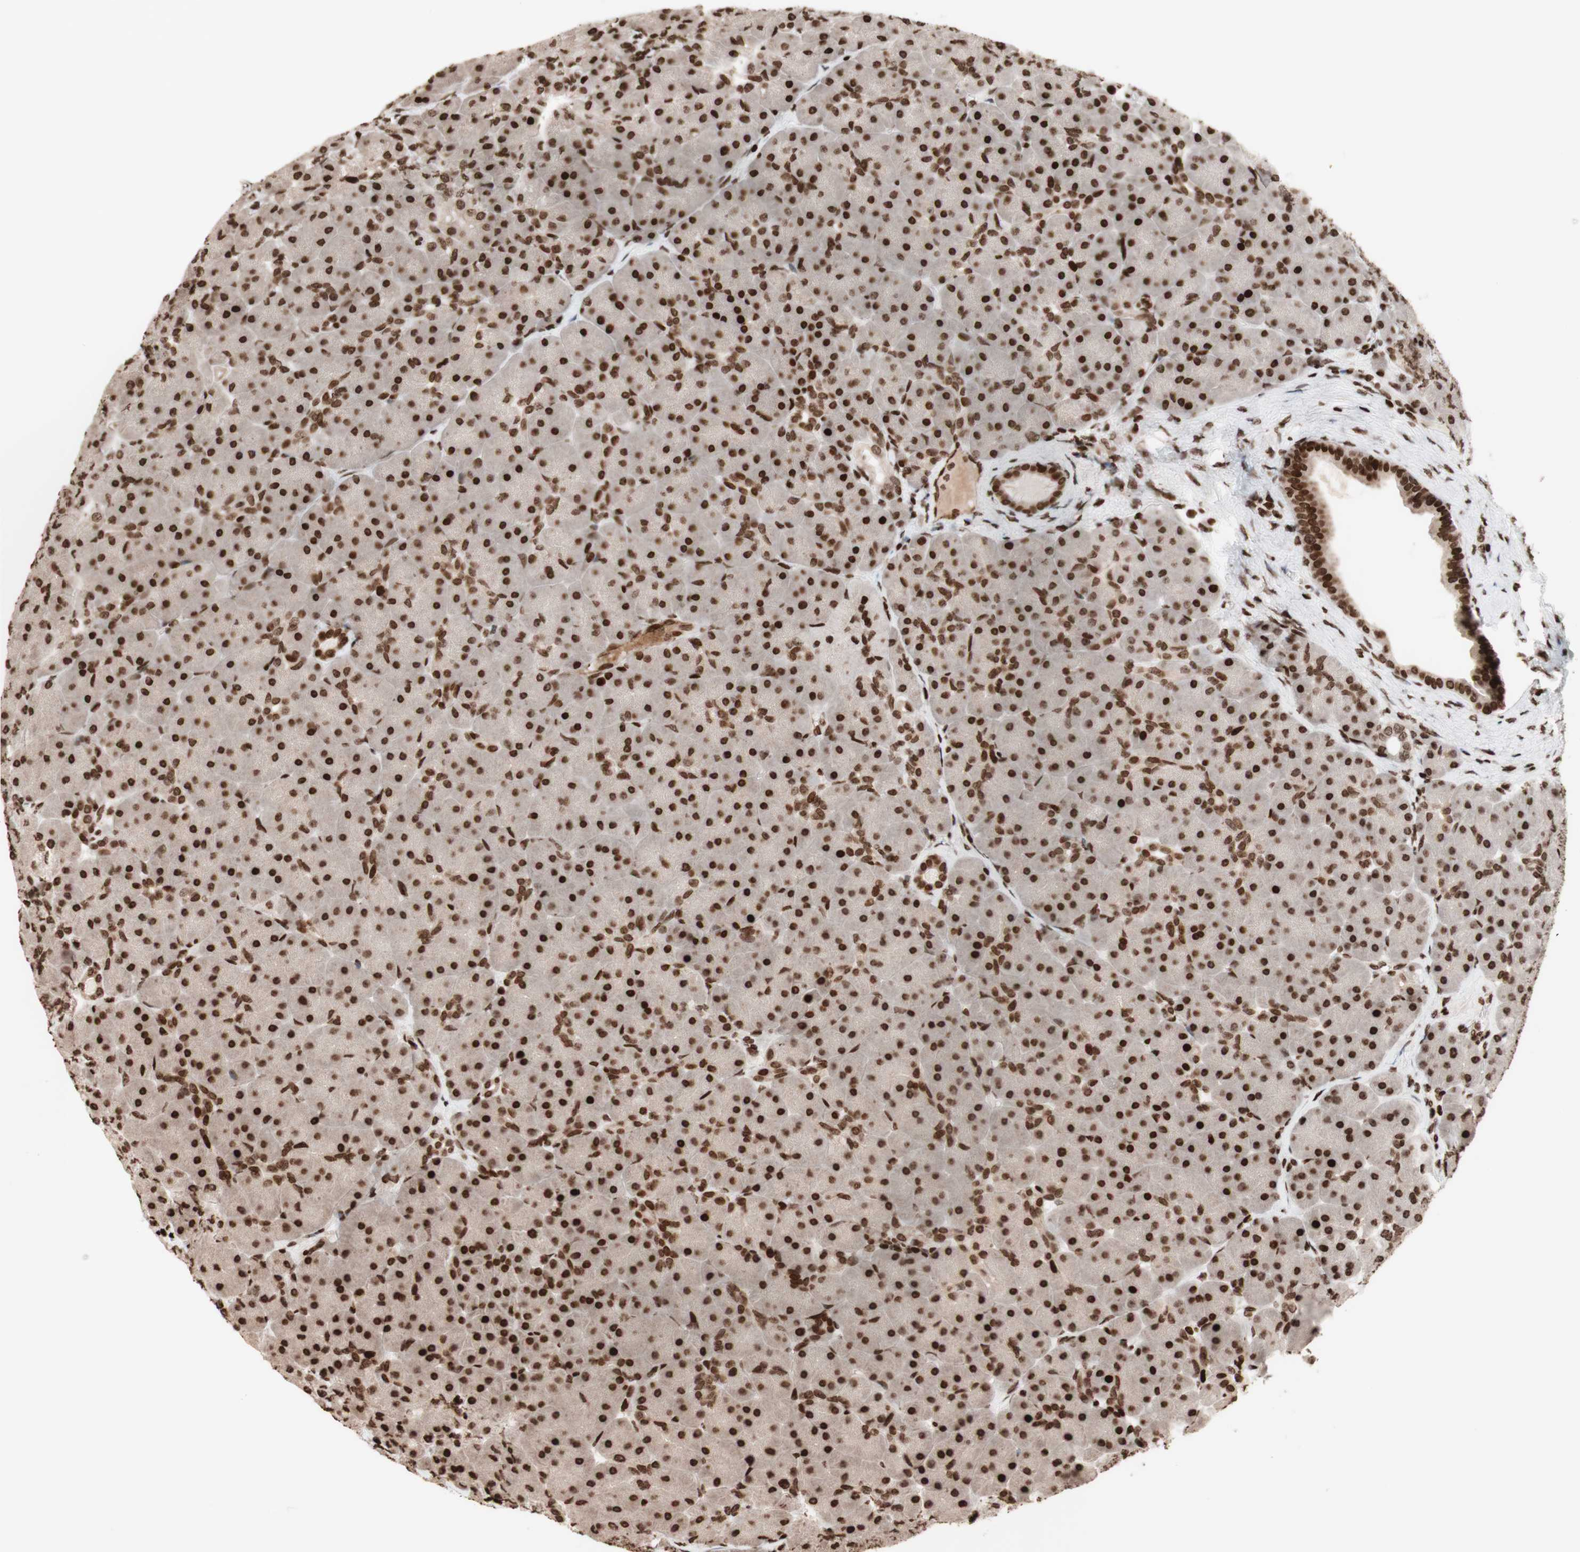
{"staining": {"intensity": "strong", "quantity": ">75%", "location": "cytoplasmic/membranous,nuclear"}, "tissue": "pancreas", "cell_type": "Exocrine glandular cells", "image_type": "normal", "snomed": [{"axis": "morphology", "description": "Normal tissue, NOS"}, {"axis": "topography", "description": "Pancreas"}], "caption": "Exocrine glandular cells exhibit high levels of strong cytoplasmic/membranous,nuclear expression in approximately >75% of cells in normal human pancreas.", "gene": "NCAPD2", "patient": {"sex": "male", "age": 66}}